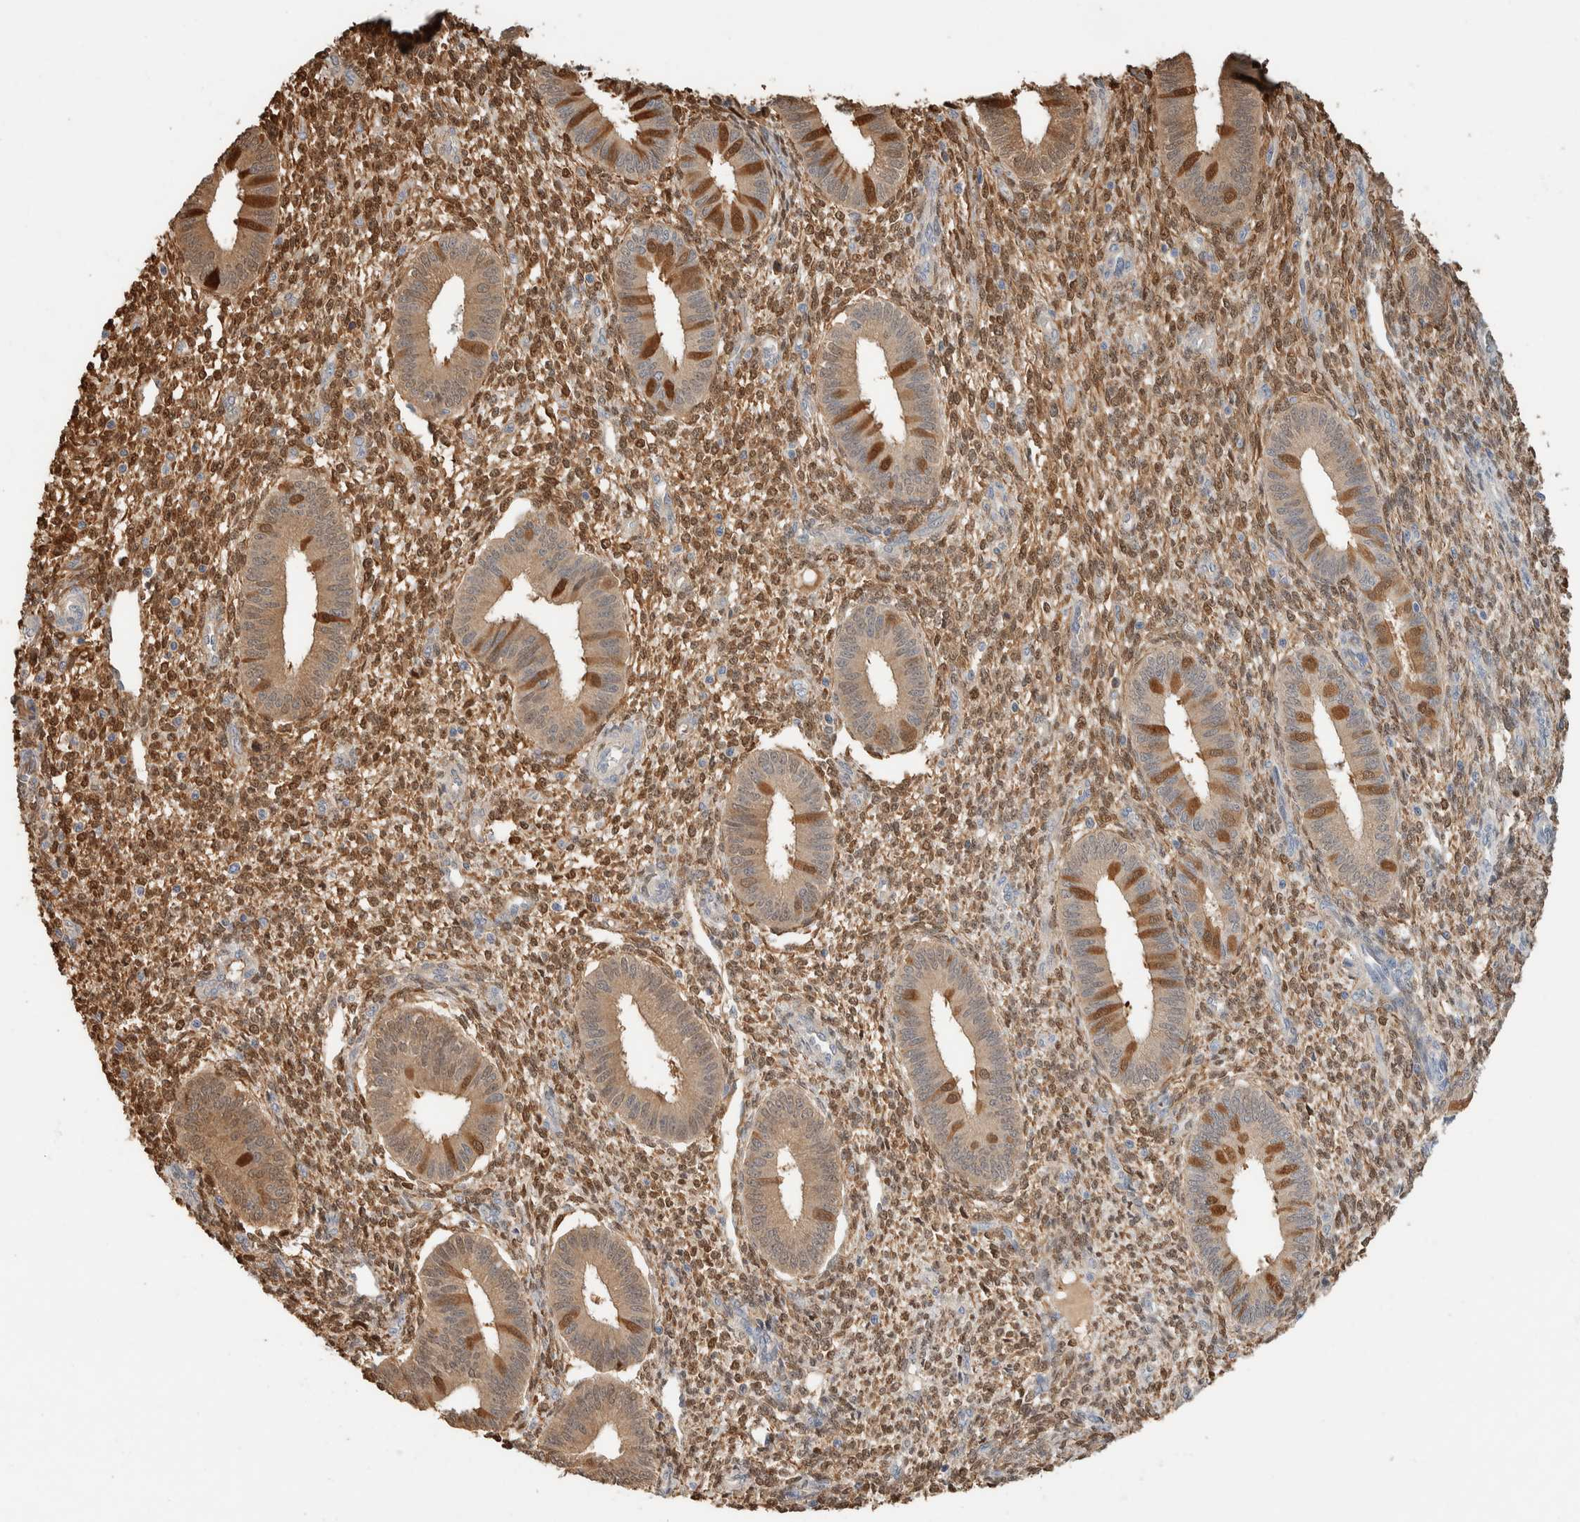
{"staining": {"intensity": "moderate", "quantity": ">75%", "location": "cytoplasmic/membranous,nuclear"}, "tissue": "endometrium", "cell_type": "Cells in endometrial stroma", "image_type": "normal", "snomed": [{"axis": "morphology", "description": "Normal tissue, NOS"}, {"axis": "topography", "description": "Endometrium"}], "caption": "A medium amount of moderate cytoplasmic/membranous,nuclear positivity is identified in approximately >75% of cells in endometrial stroma in unremarkable endometrium.", "gene": "SETD4", "patient": {"sex": "female", "age": 46}}